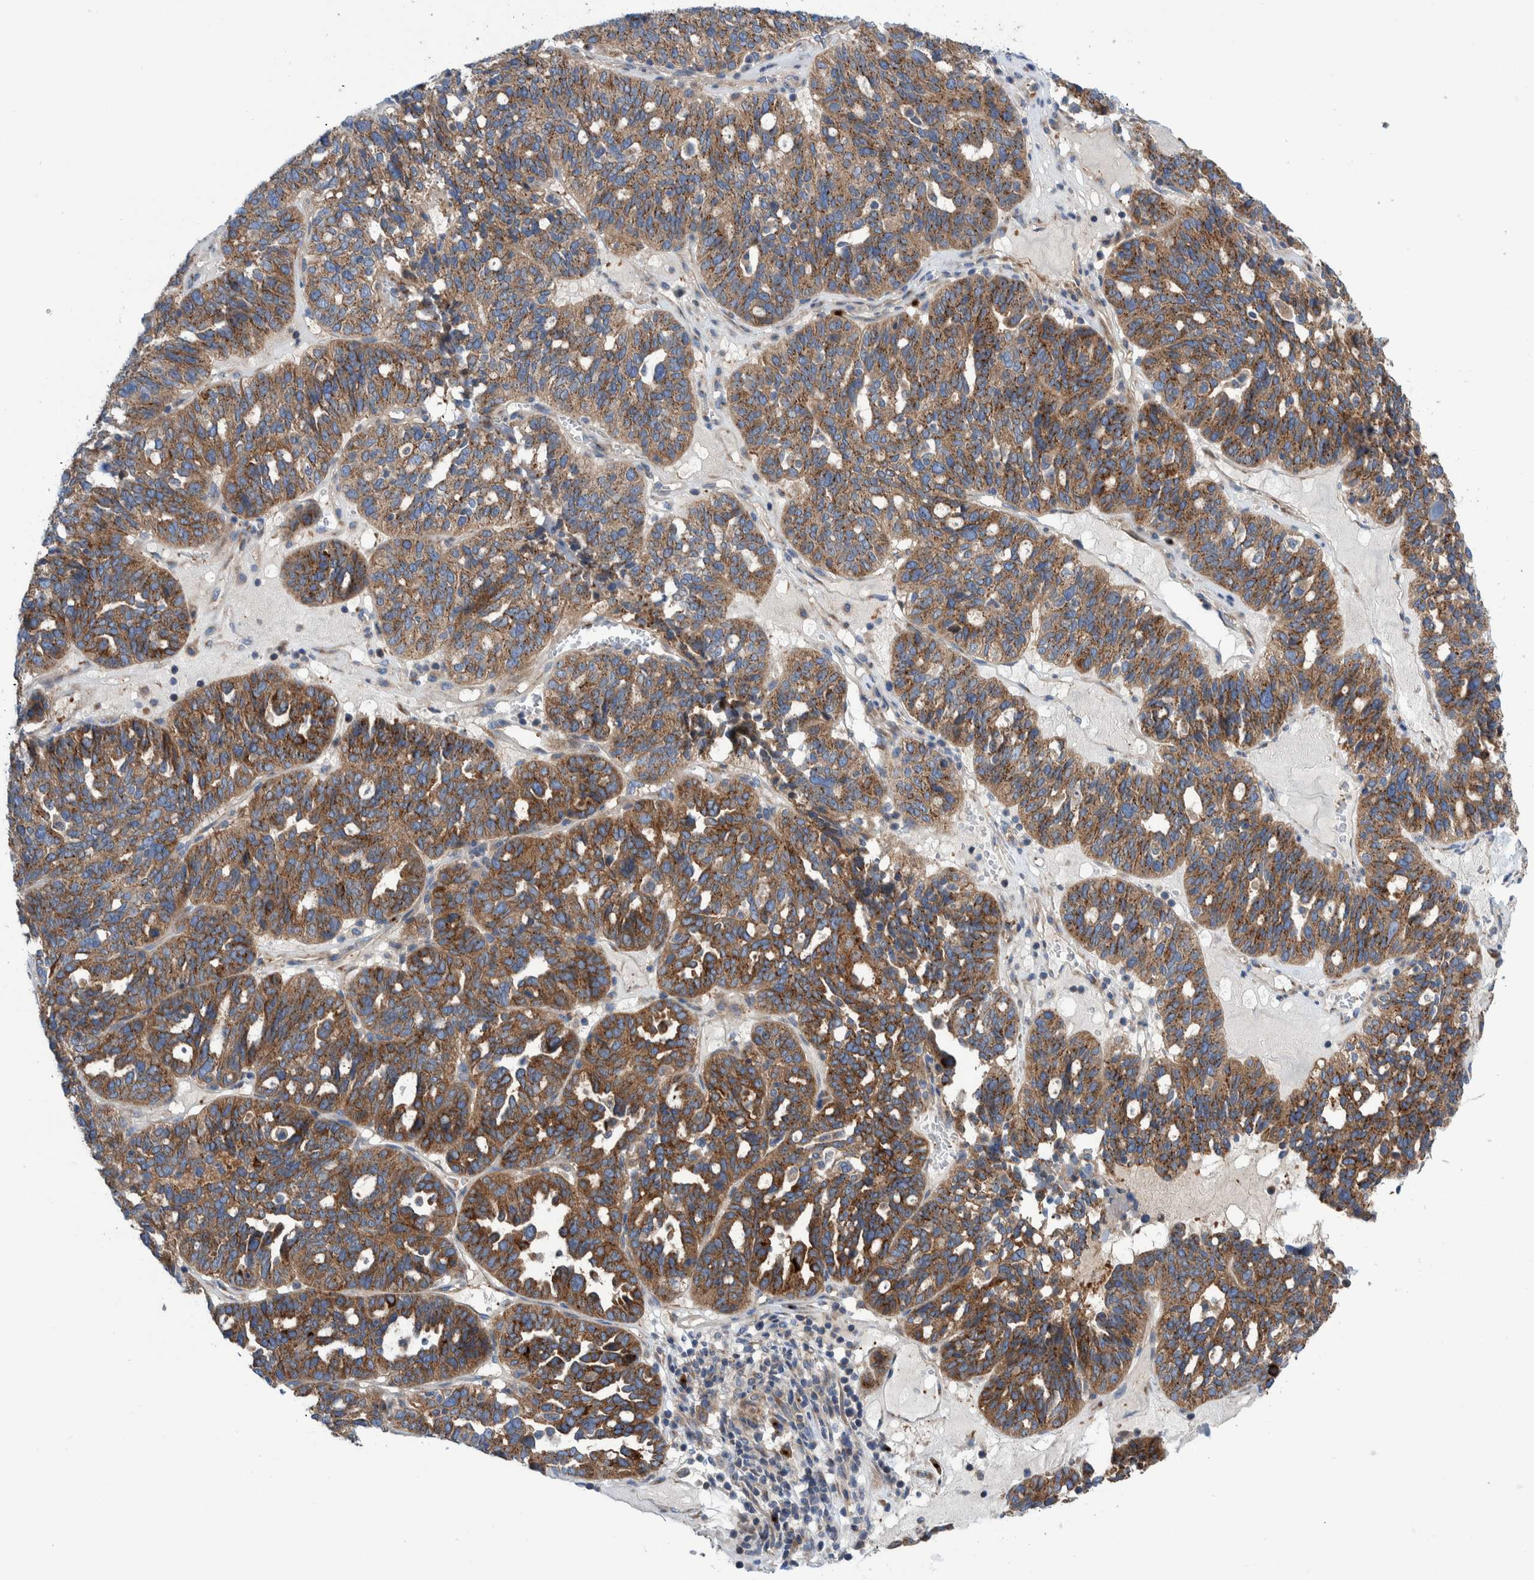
{"staining": {"intensity": "moderate", "quantity": ">75%", "location": "cytoplasmic/membranous"}, "tissue": "ovarian cancer", "cell_type": "Tumor cells", "image_type": "cancer", "snomed": [{"axis": "morphology", "description": "Cystadenocarcinoma, serous, NOS"}, {"axis": "topography", "description": "Ovary"}], "caption": "This is a micrograph of immunohistochemistry staining of ovarian cancer, which shows moderate staining in the cytoplasmic/membranous of tumor cells.", "gene": "TRIM58", "patient": {"sex": "female", "age": 59}}